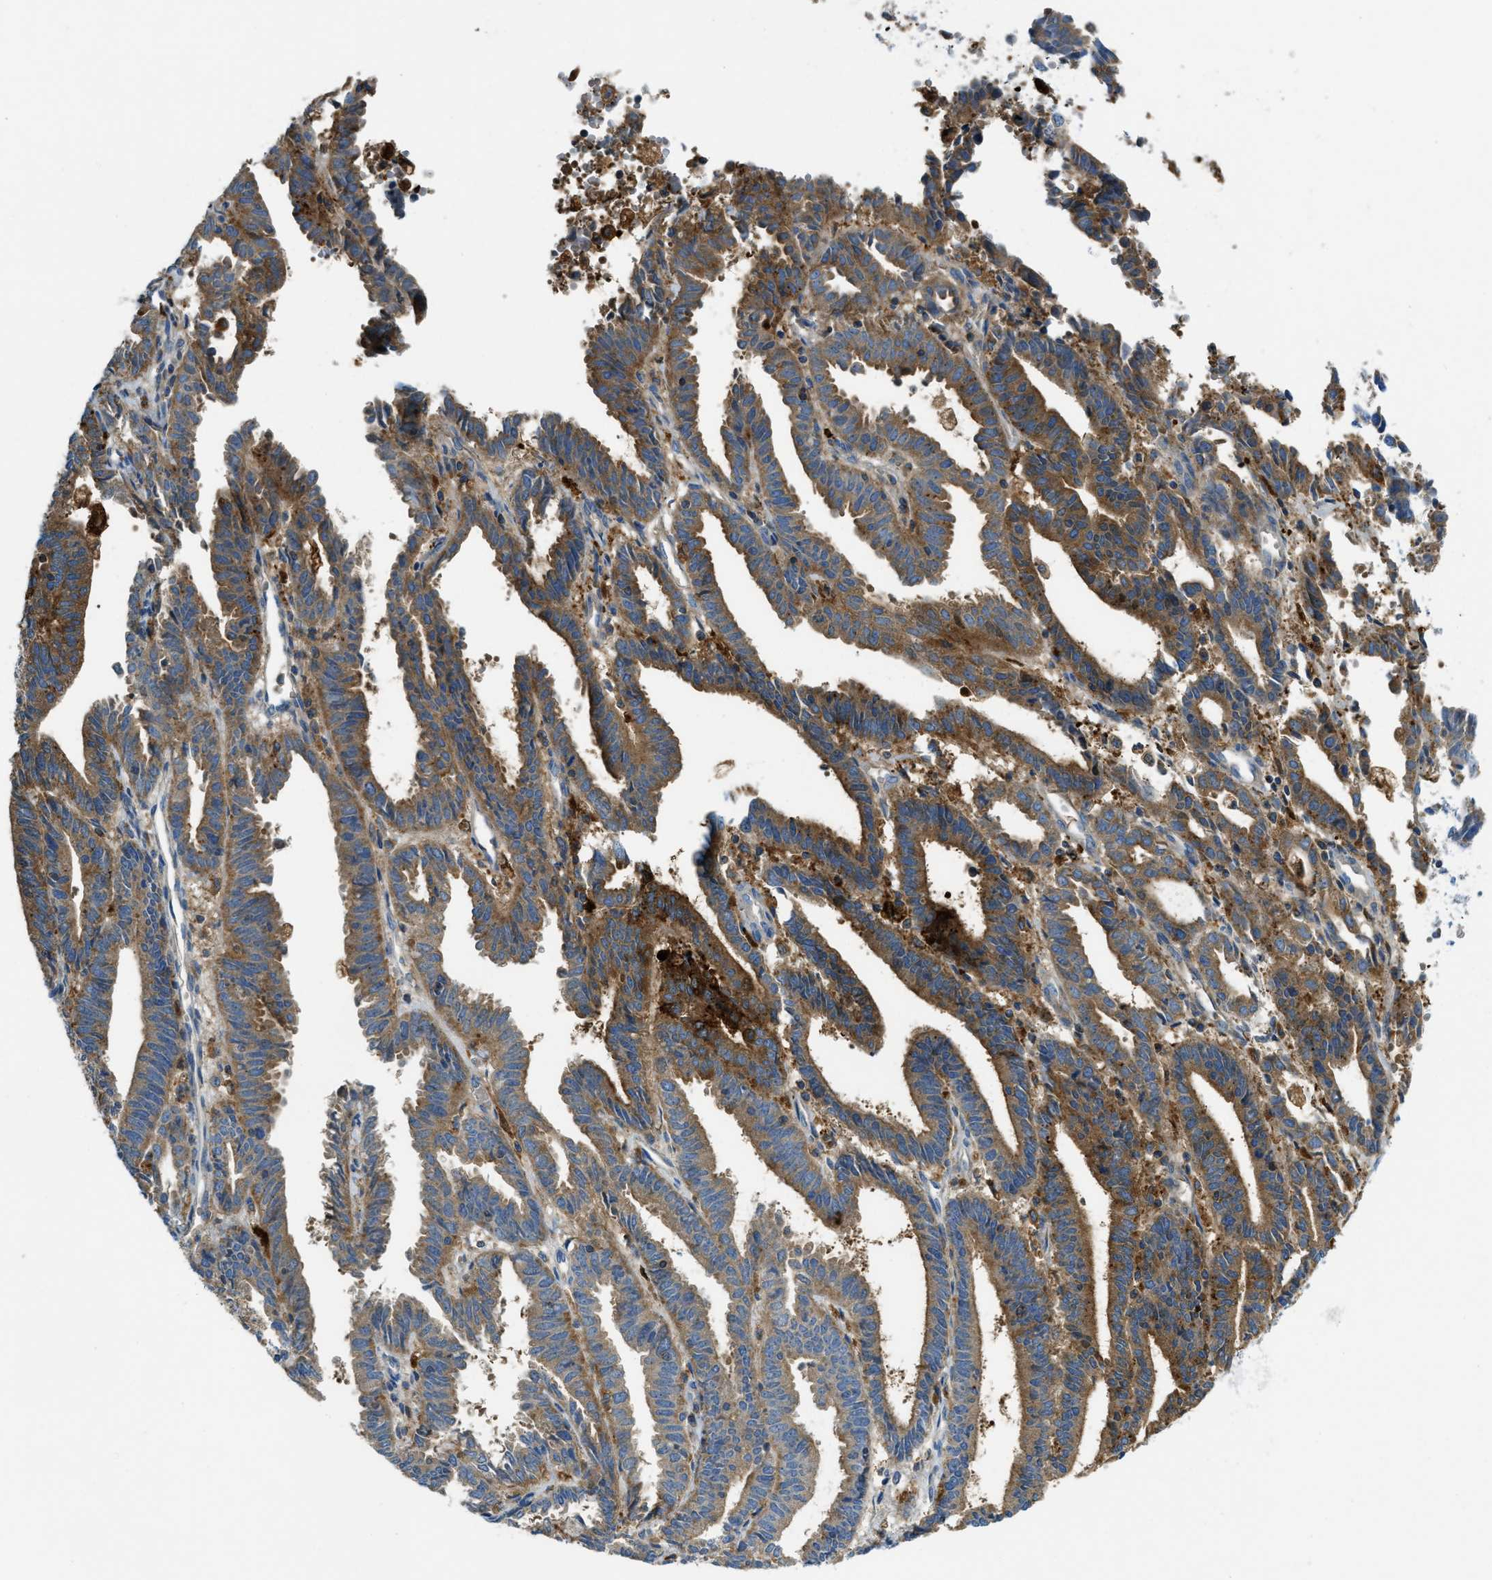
{"staining": {"intensity": "moderate", "quantity": ">75%", "location": "cytoplasmic/membranous"}, "tissue": "endometrial cancer", "cell_type": "Tumor cells", "image_type": "cancer", "snomed": [{"axis": "morphology", "description": "Adenocarcinoma, NOS"}, {"axis": "topography", "description": "Uterus"}], "caption": "Immunohistochemical staining of endometrial cancer (adenocarcinoma) displays moderate cytoplasmic/membranous protein positivity in approximately >75% of tumor cells. (IHC, brightfield microscopy, high magnification).", "gene": "RFFL", "patient": {"sex": "female", "age": 83}}